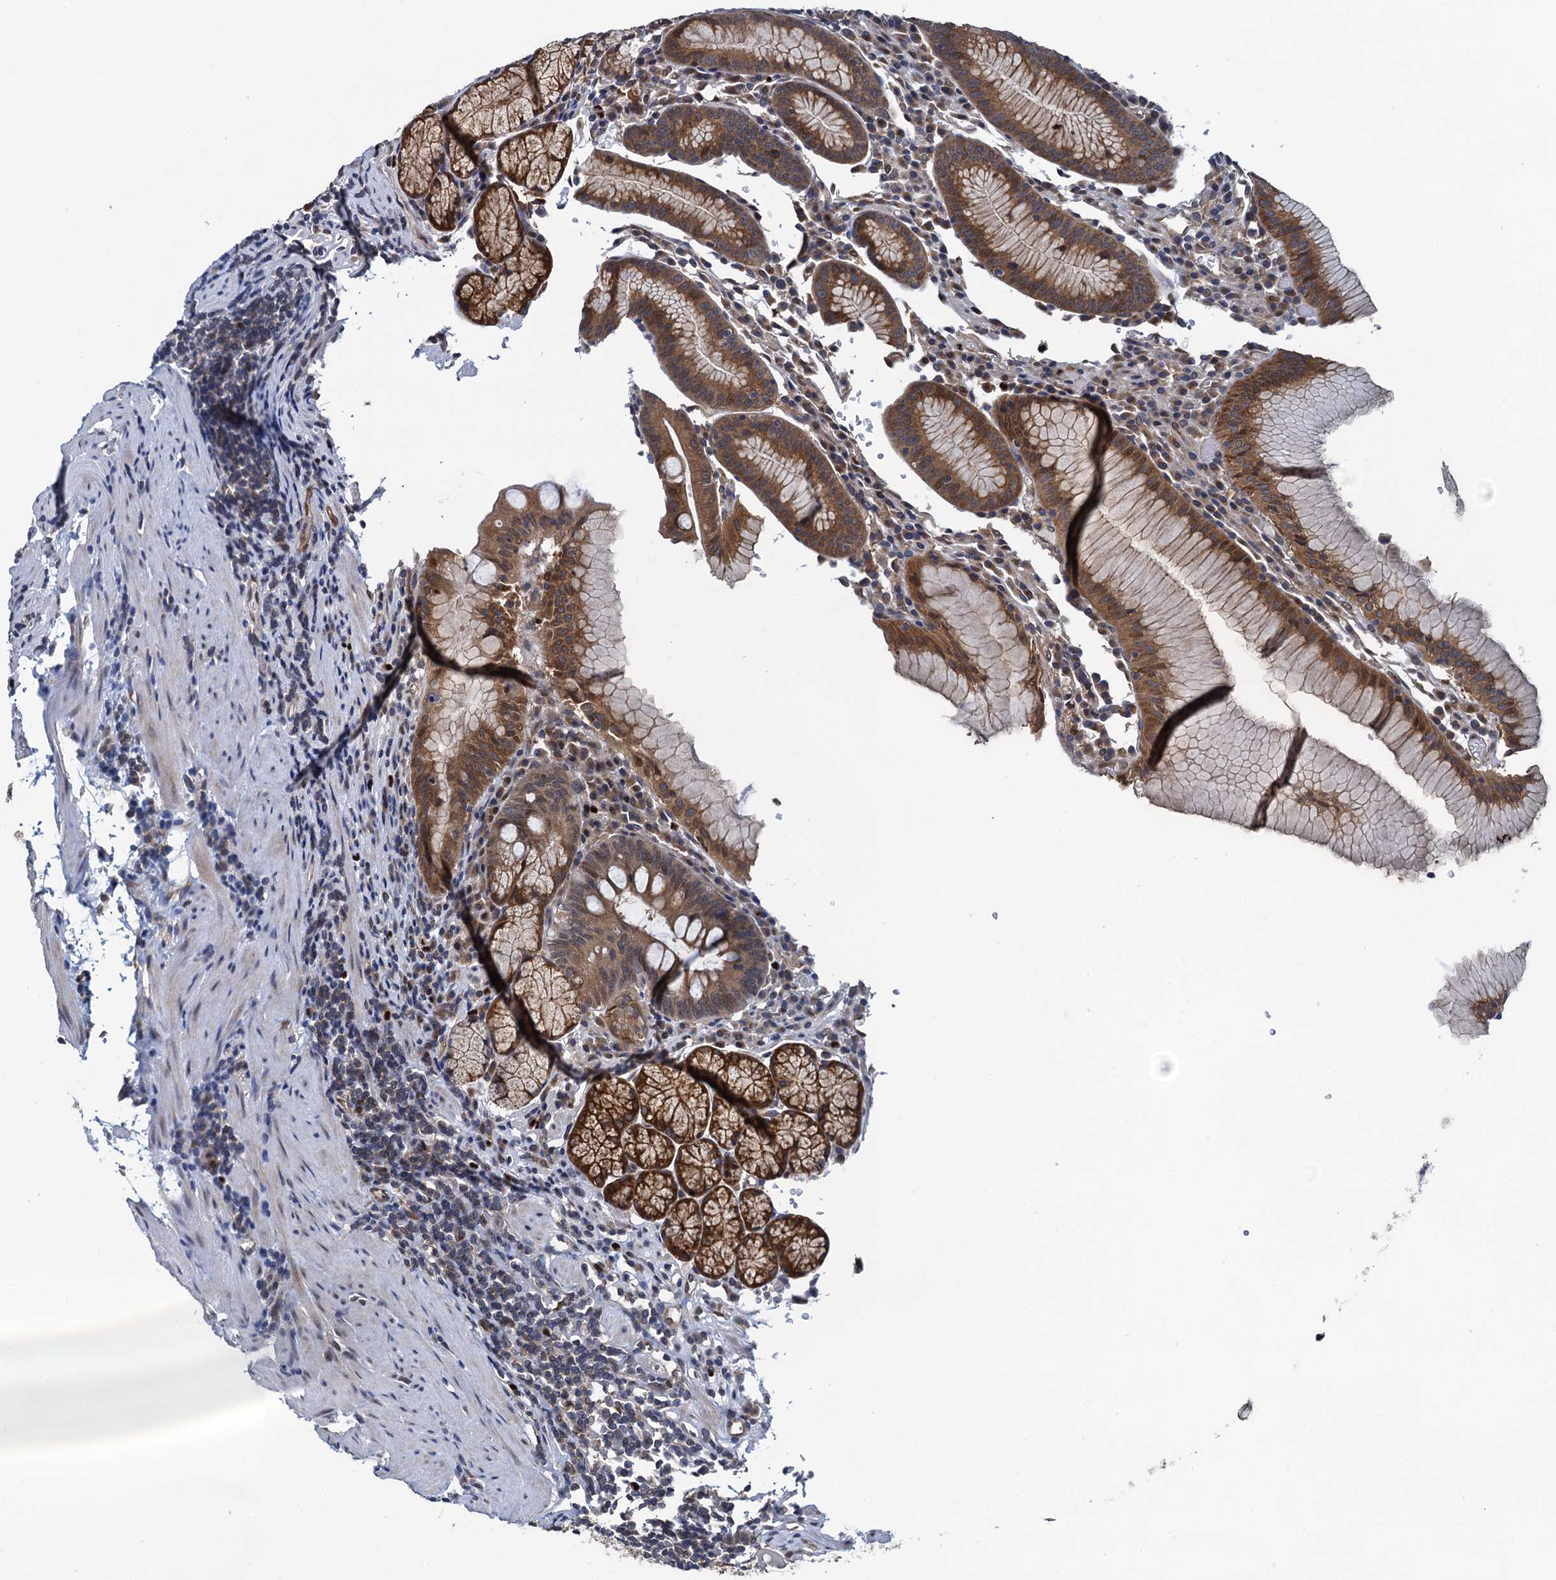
{"staining": {"intensity": "moderate", "quantity": "25%-75%", "location": "cytoplasmic/membranous"}, "tissue": "stomach", "cell_type": "Glandular cells", "image_type": "normal", "snomed": [{"axis": "morphology", "description": "Normal tissue, NOS"}, {"axis": "topography", "description": "Stomach"}], "caption": "Stomach stained for a protein (brown) reveals moderate cytoplasmic/membranous positive staining in approximately 25%-75% of glandular cells.", "gene": "RNF125", "patient": {"sex": "male", "age": 55}}